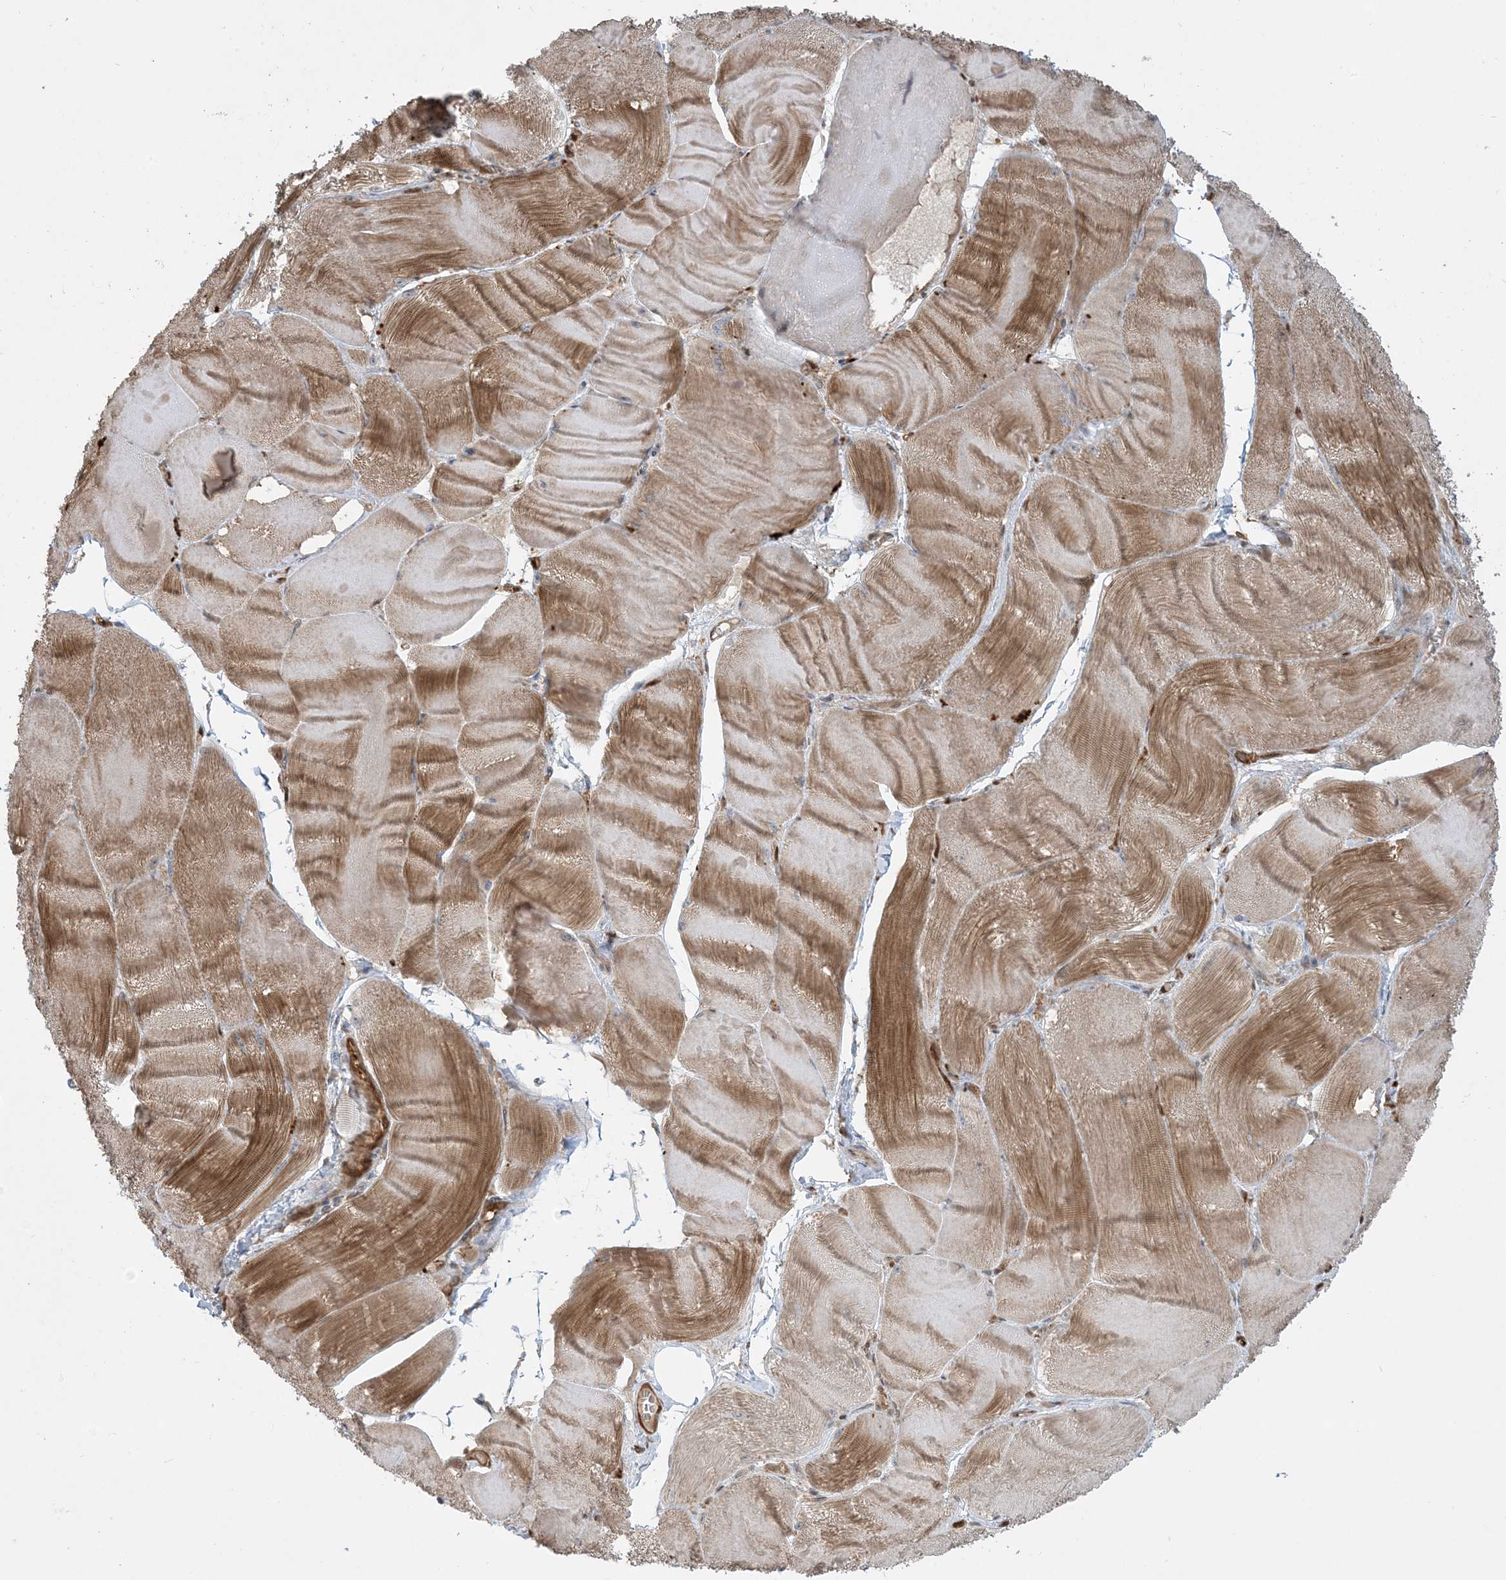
{"staining": {"intensity": "moderate", "quantity": ">75%", "location": "cytoplasmic/membranous"}, "tissue": "skeletal muscle", "cell_type": "Myocytes", "image_type": "normal", "snomed": [{"axis": "morphology", "description": "Normal tissue, NOS"}, {"axis": "morphology", "description": "Basal cell carcinoma"}, {"axis": "topography", "description": "Skeletal muscle"}], "caption": "Immunohistochemical staining of benign skeletal muscle exhibits >75% levels of moderate cytoplasmic/membranous protein positivity in approximately >75% of myocytes. The protein is shown in brown color, while the nuclei are stained blue.", "gene": "PPM1F", "patient": {"sex": "female", "age": 64}}